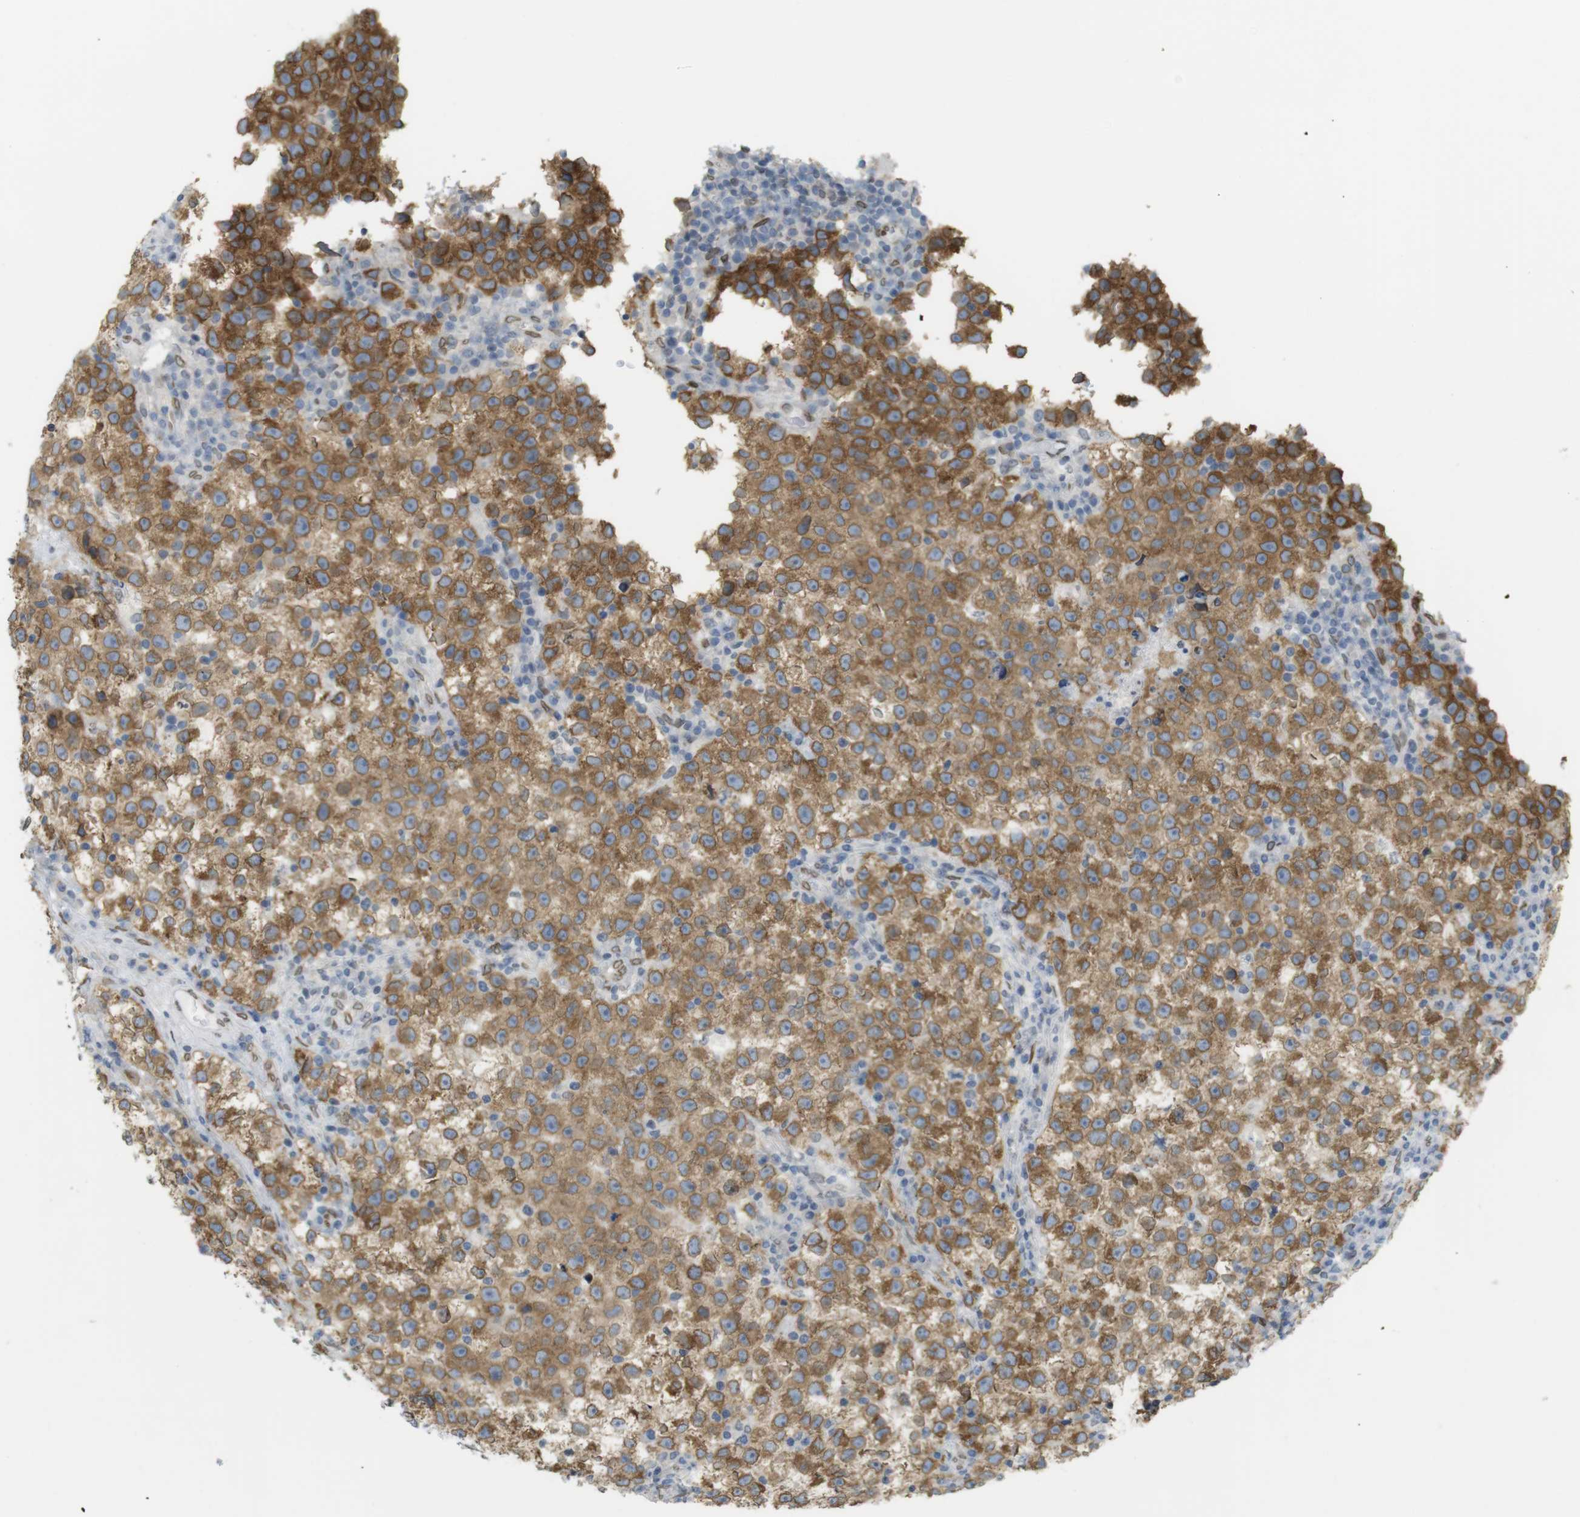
{"staining": {"intensity": "moderate", "quantity": ">75%", "location": "cytoplasmic/membranous,nuclear"}, "tissue": "testis cancer", "cell_type": "Tumor cells", "image_type": "cancer", "snomed": [{"axis": "morphology", "description": "Seminoma, NOS"}, {"axis": "topography", "description": "Testis"}], "caption": "This micrograph displays testis seminoma stained with immunohistochemistry (IHC) to label a protein in brown. The cytoplasmic/membranous and nuclear of tumor cells show moderate positivity for the protein. Nuclei are counter-stained blue.", "gene": "ARL6IP6", "patient": {"sex": "male", "age": 22}}